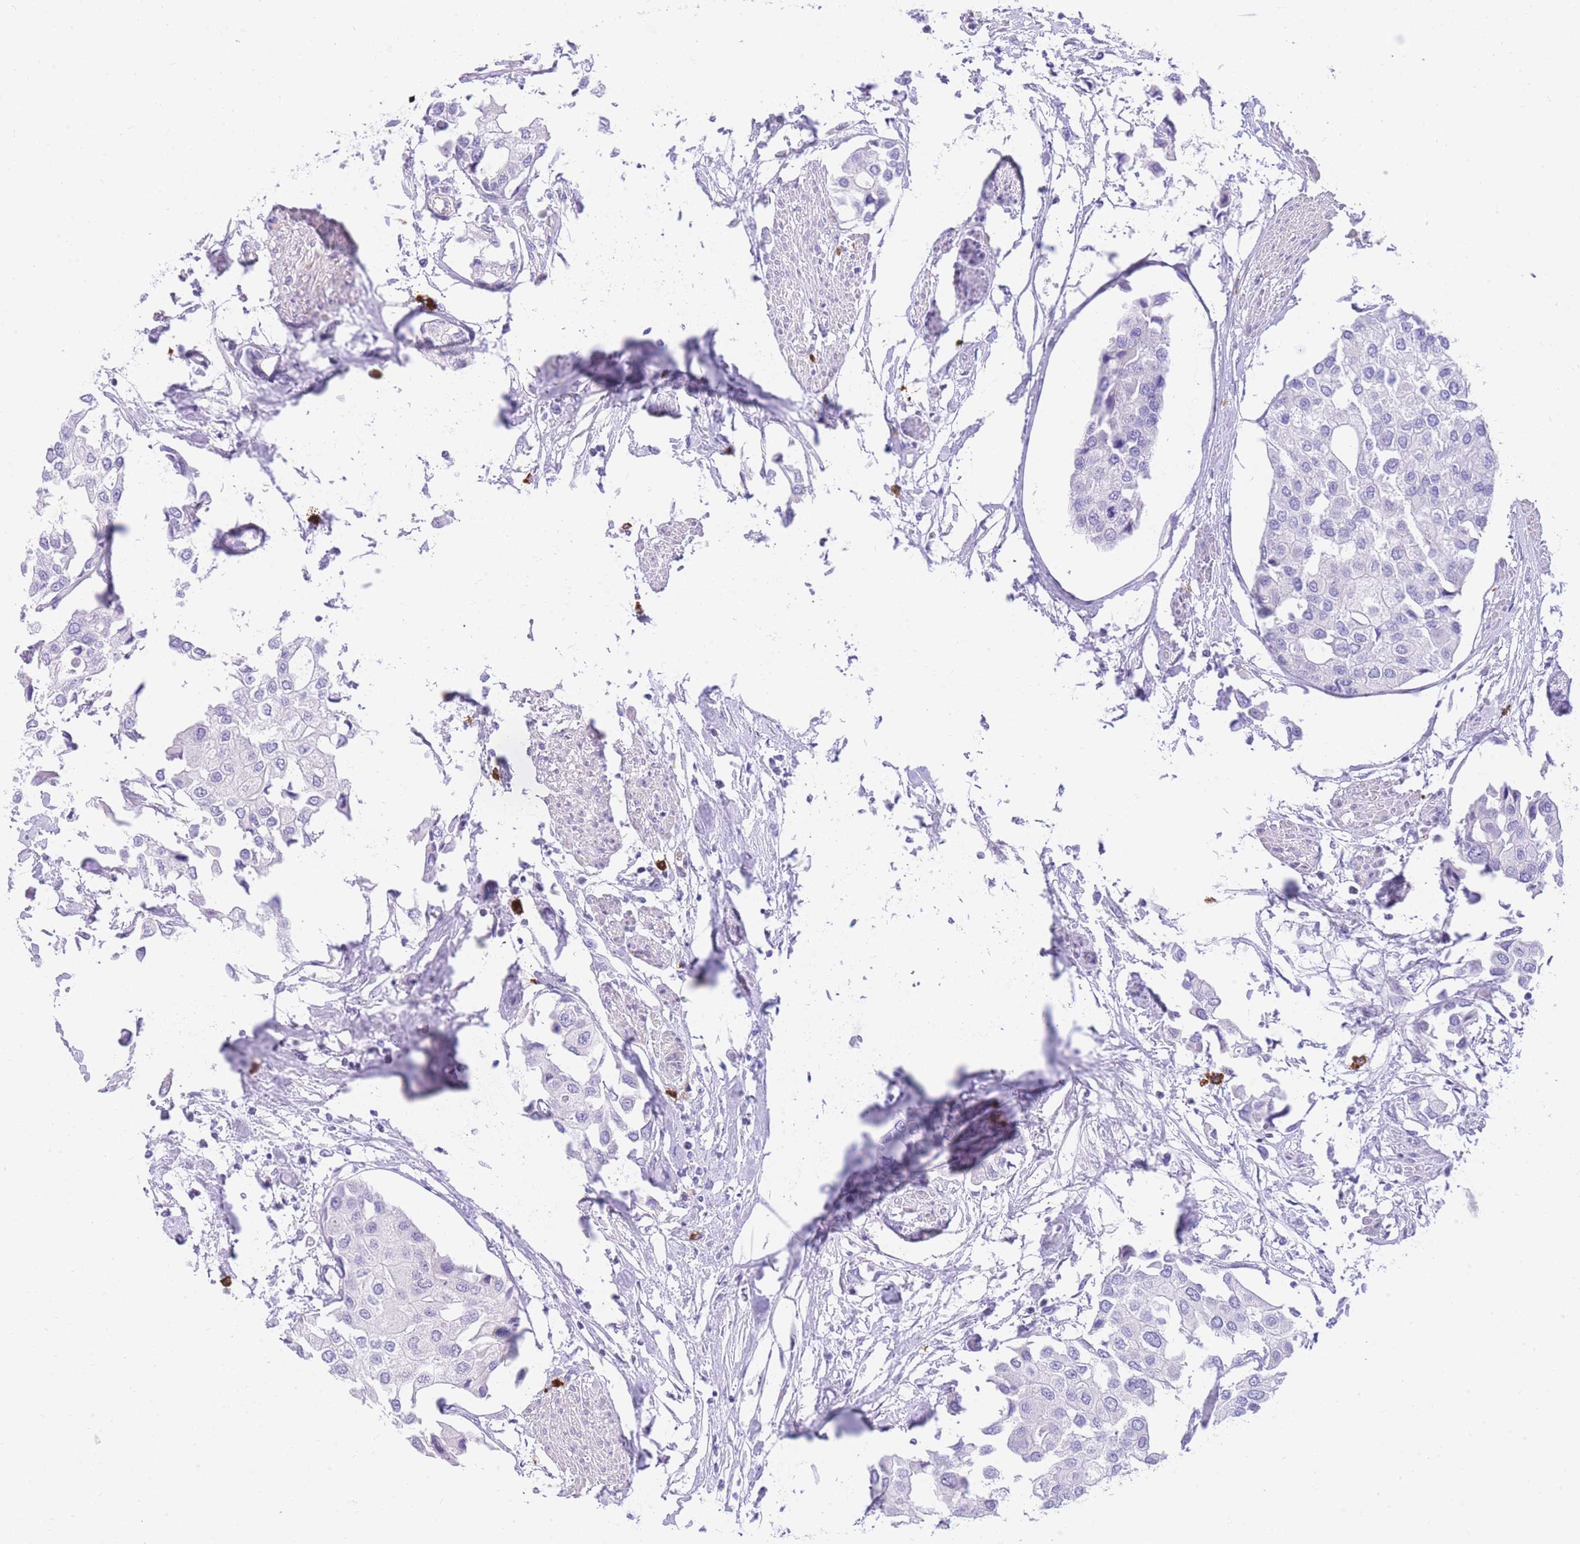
{"staining": {"intensity": "negative", "quantity": "none", "location": "none"}, "tissue": "urothelial cancer", "cell_type": "Tumor cells", "image_type": "cancer", "snomed": [{"axis": "morphology", "description": "Urothelial carcinoma, High grade"}, {"axis": "topography", "description": "Urinary bladder"}], "caption": "Urothelial carcinoma (high-grade) stained for a protein using immunohistochemistry (IHC) demonstrates no expression tumor cells.", "gene": "SRSF12", "patient": {"sex": "male", "age": 64}}